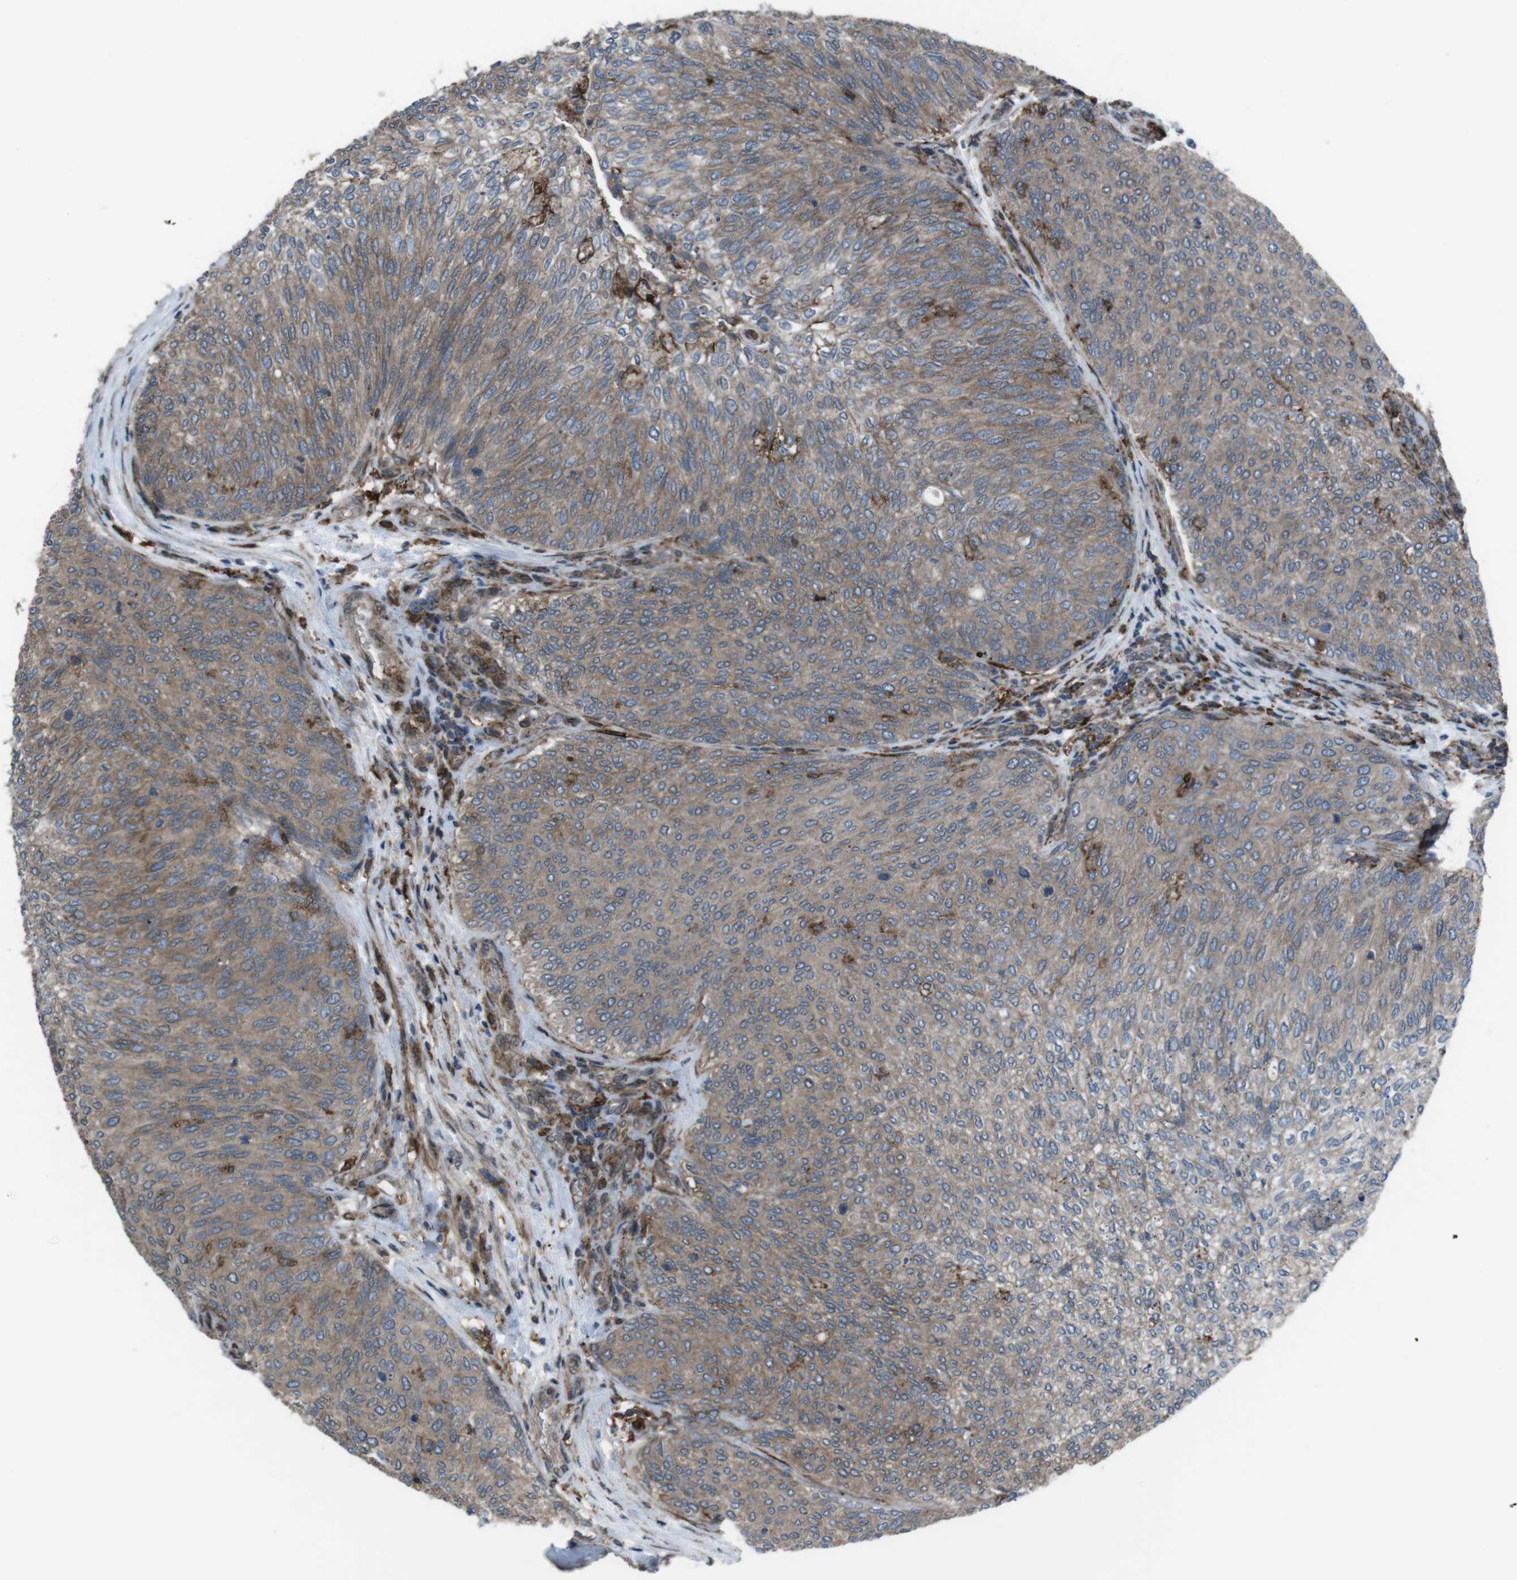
{"staining": {"intensity": "moderate", "quantity": ">75%", "location": "cytoplasmic/membranous"}, "tissue": "urothelial cancer", "cell_type": "Tumor cells", "image_type": "cancer", "snomed": [{"axis": "morphology", "description": "Urothelial carcinoma, Low grade"}, {"axis": "topography", "description": "Urinary bladder"}], "caption": "Urothelial cancer stained with a brown dye shows moderate cytoplasmic/membranous positive expression in approximately >75% of tumor cells.", "gene": "GDF10", "patient": {"sex": "female", "age": 79}}